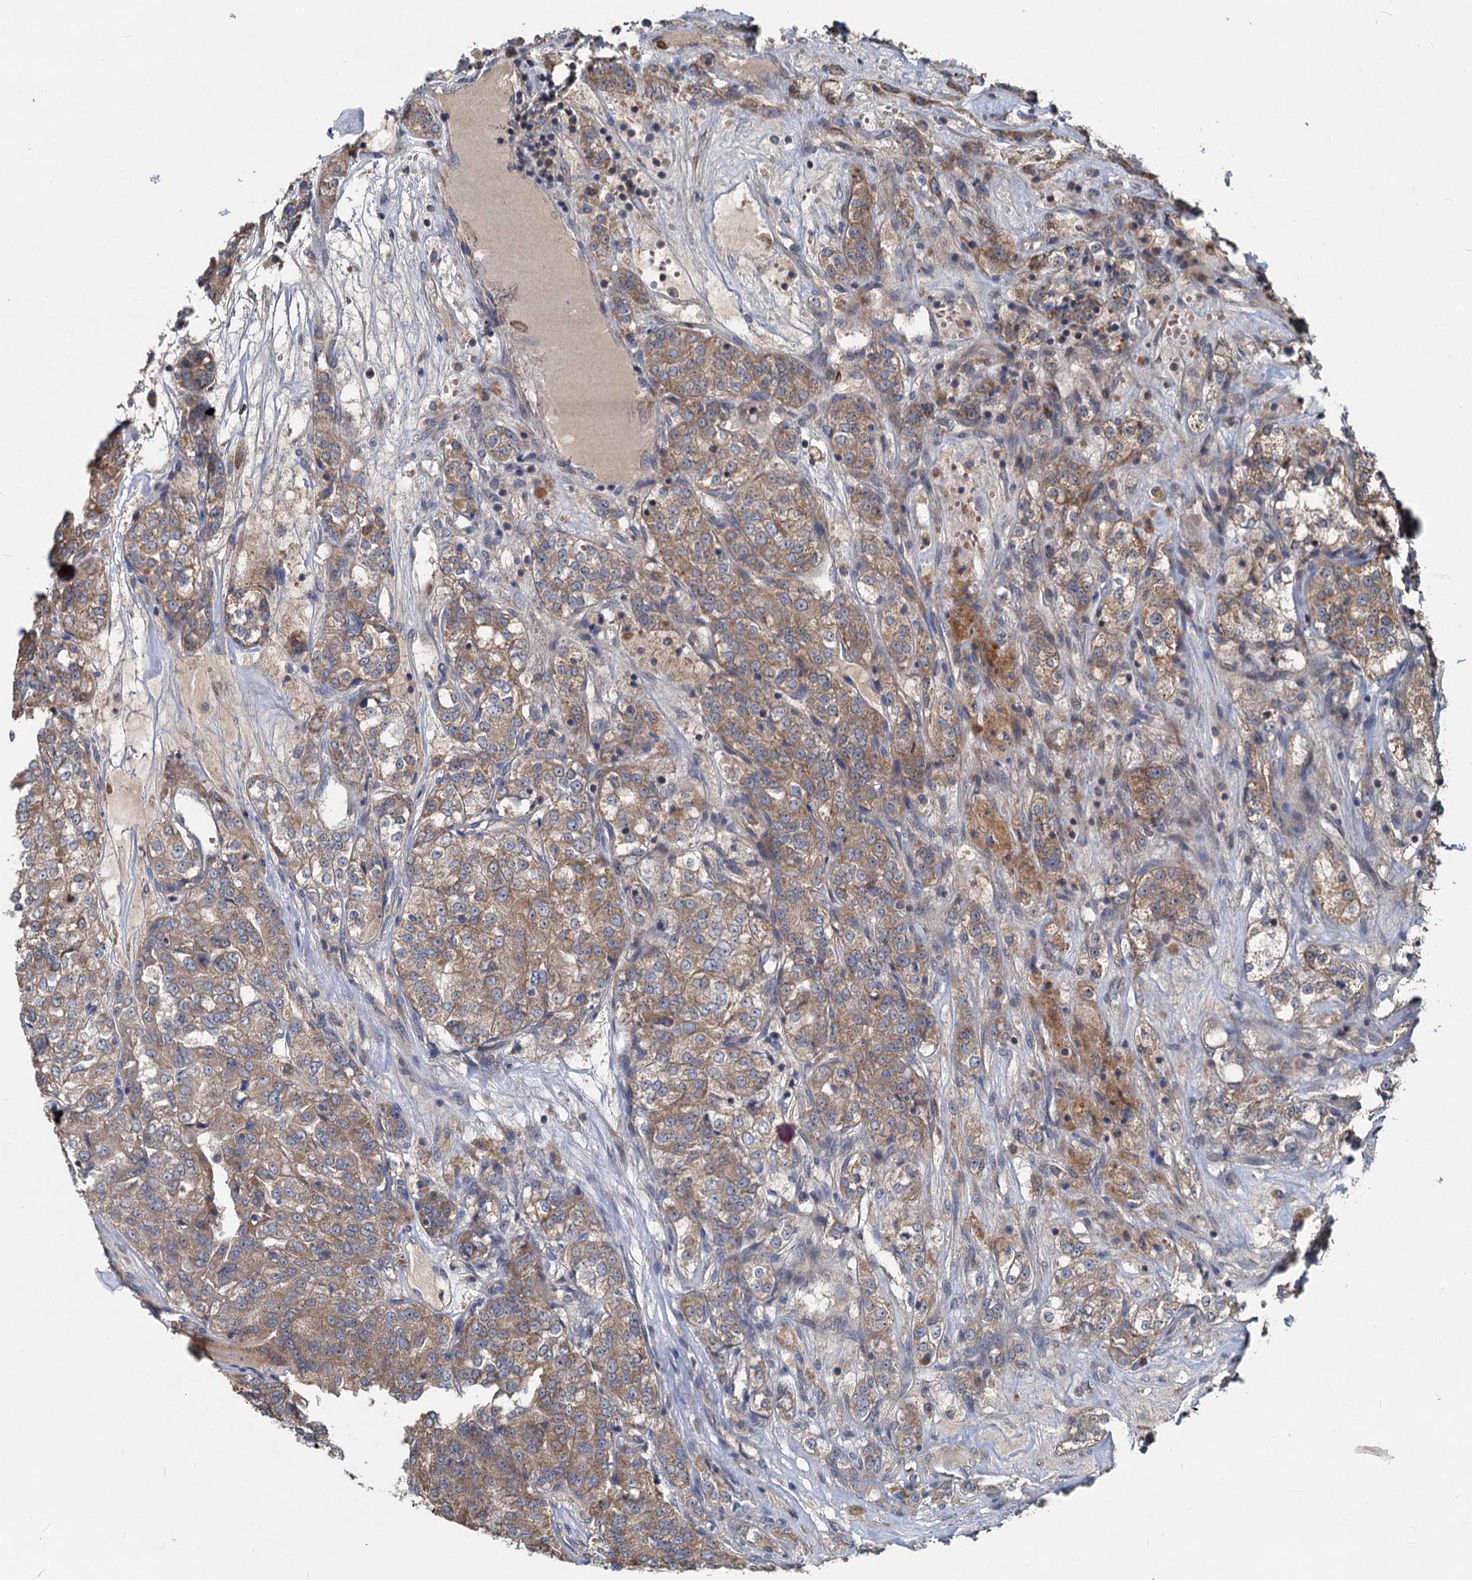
{"staining": {"intensity": "moderate", "quantity": ">75%", "location": "cytoplasmic/membranous"}, "tissue": "renal cancer", "cell_type": "Tumor cells", "image_type": "cancer", "snomed": [{"axis": "morphology", "description": "Adenocarcinoma, NOS"}, {"axis": "topography", "description": "Kidney"}], "caption": "About >75% of tumor cells in renal cancer (adenocarcinoma) display moderate cytoplasmic/membranous protein expression as visualized by brown immunohistochemical staining.", "gene": "OTUB1", "patient": {"sex": "female", "age": 63}}